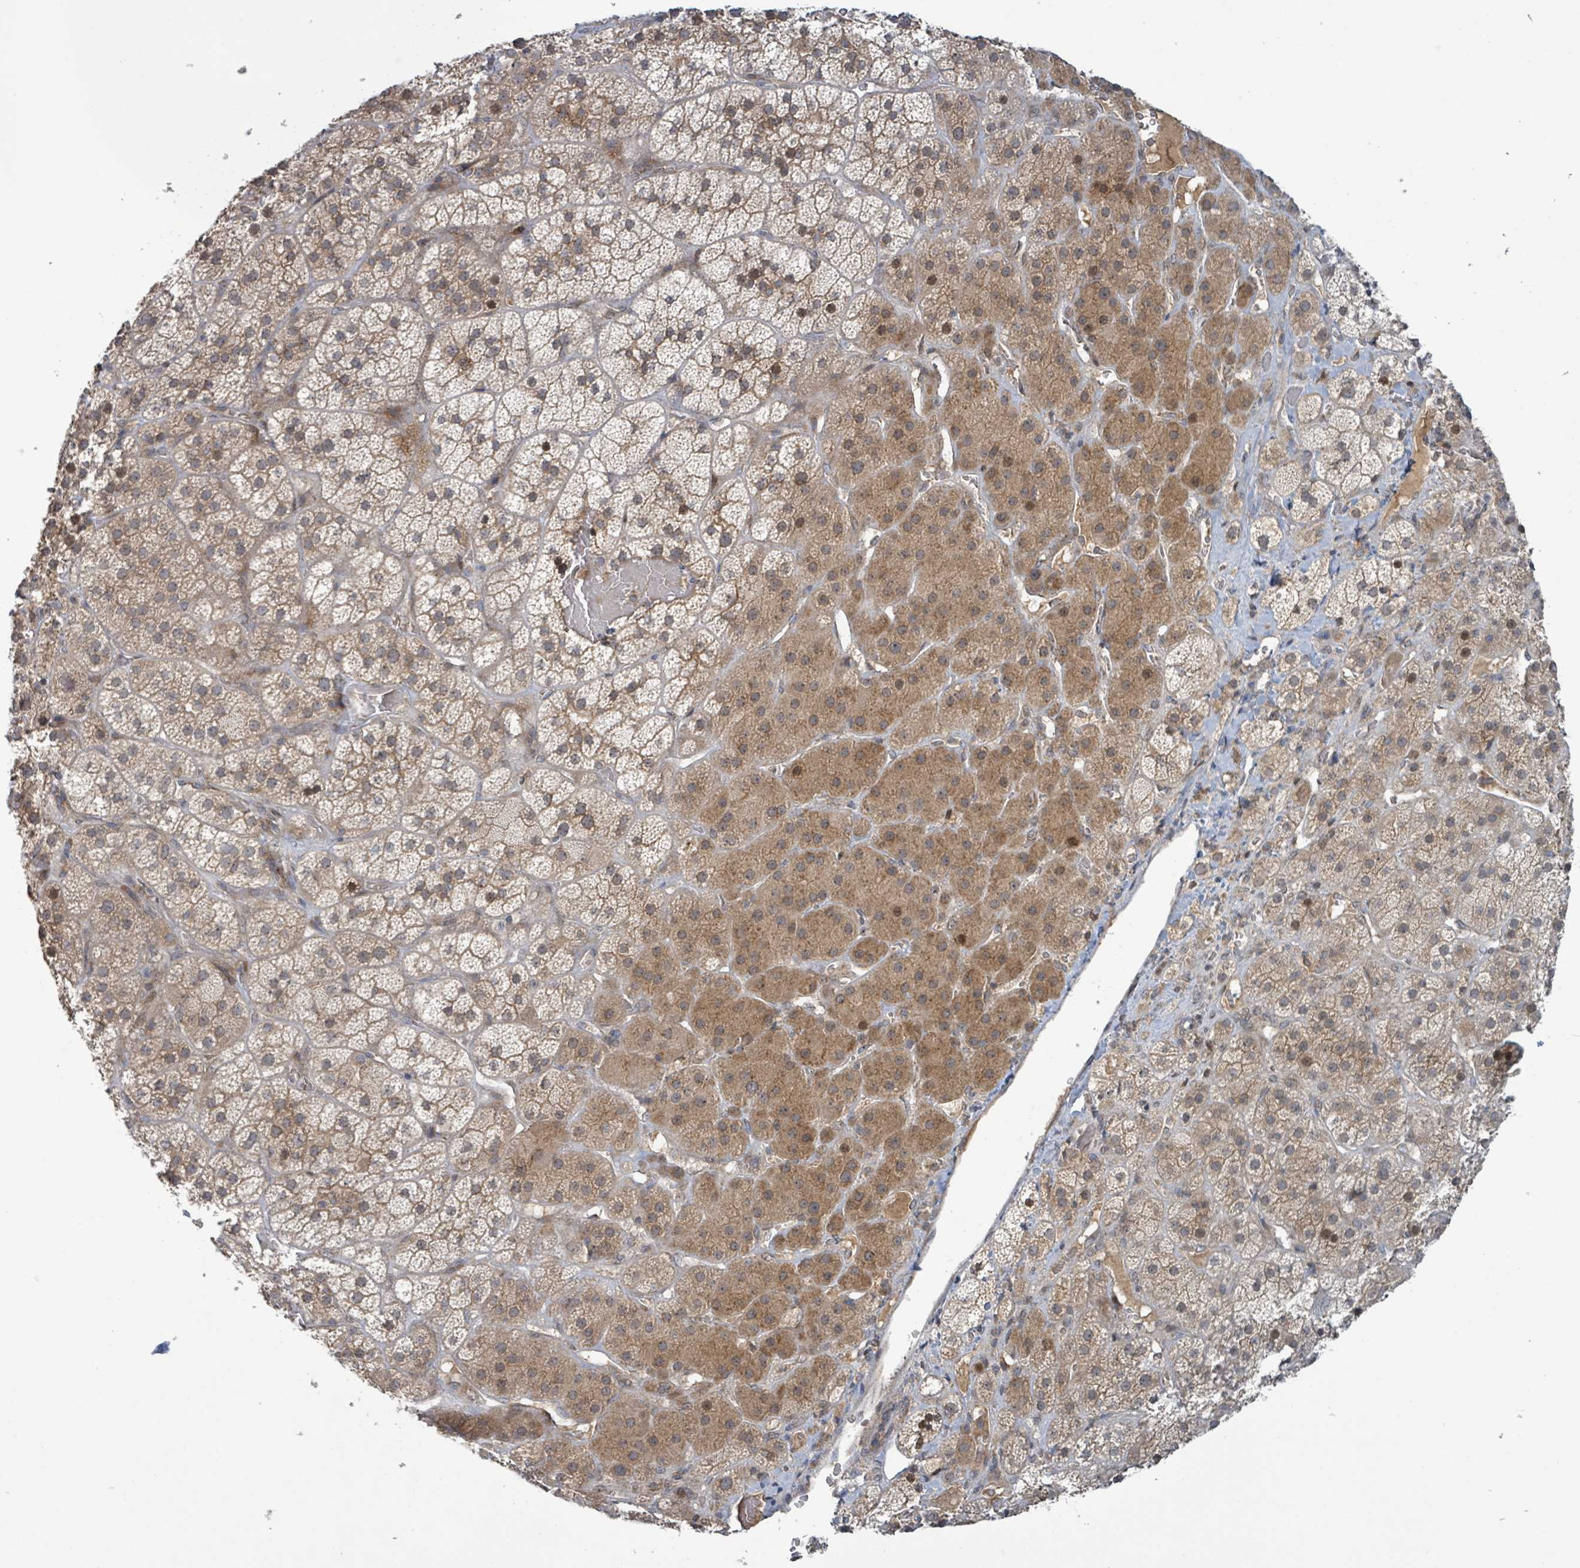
{"staining": {"intensity": "moderate", "quantity": "25%-75%", "location": "cytoplasmic/membranous"}, "tissue": "adrenal gland", "cell_type": "Glandular cells", "image_type": "normal", "snomed": [{"axis": "morphology", "description": "Normal tissue, NOS"}, {"axis": "topography", "description": "Adrenal gland"}], "caption": "Glandular cells reveal moderate cytoplasmic/membranous expression in approximately 25%-75% of cells in normal adrenal gland.", "gene": "OR51E1", "patient": {"sex": "male", "age": 57}}